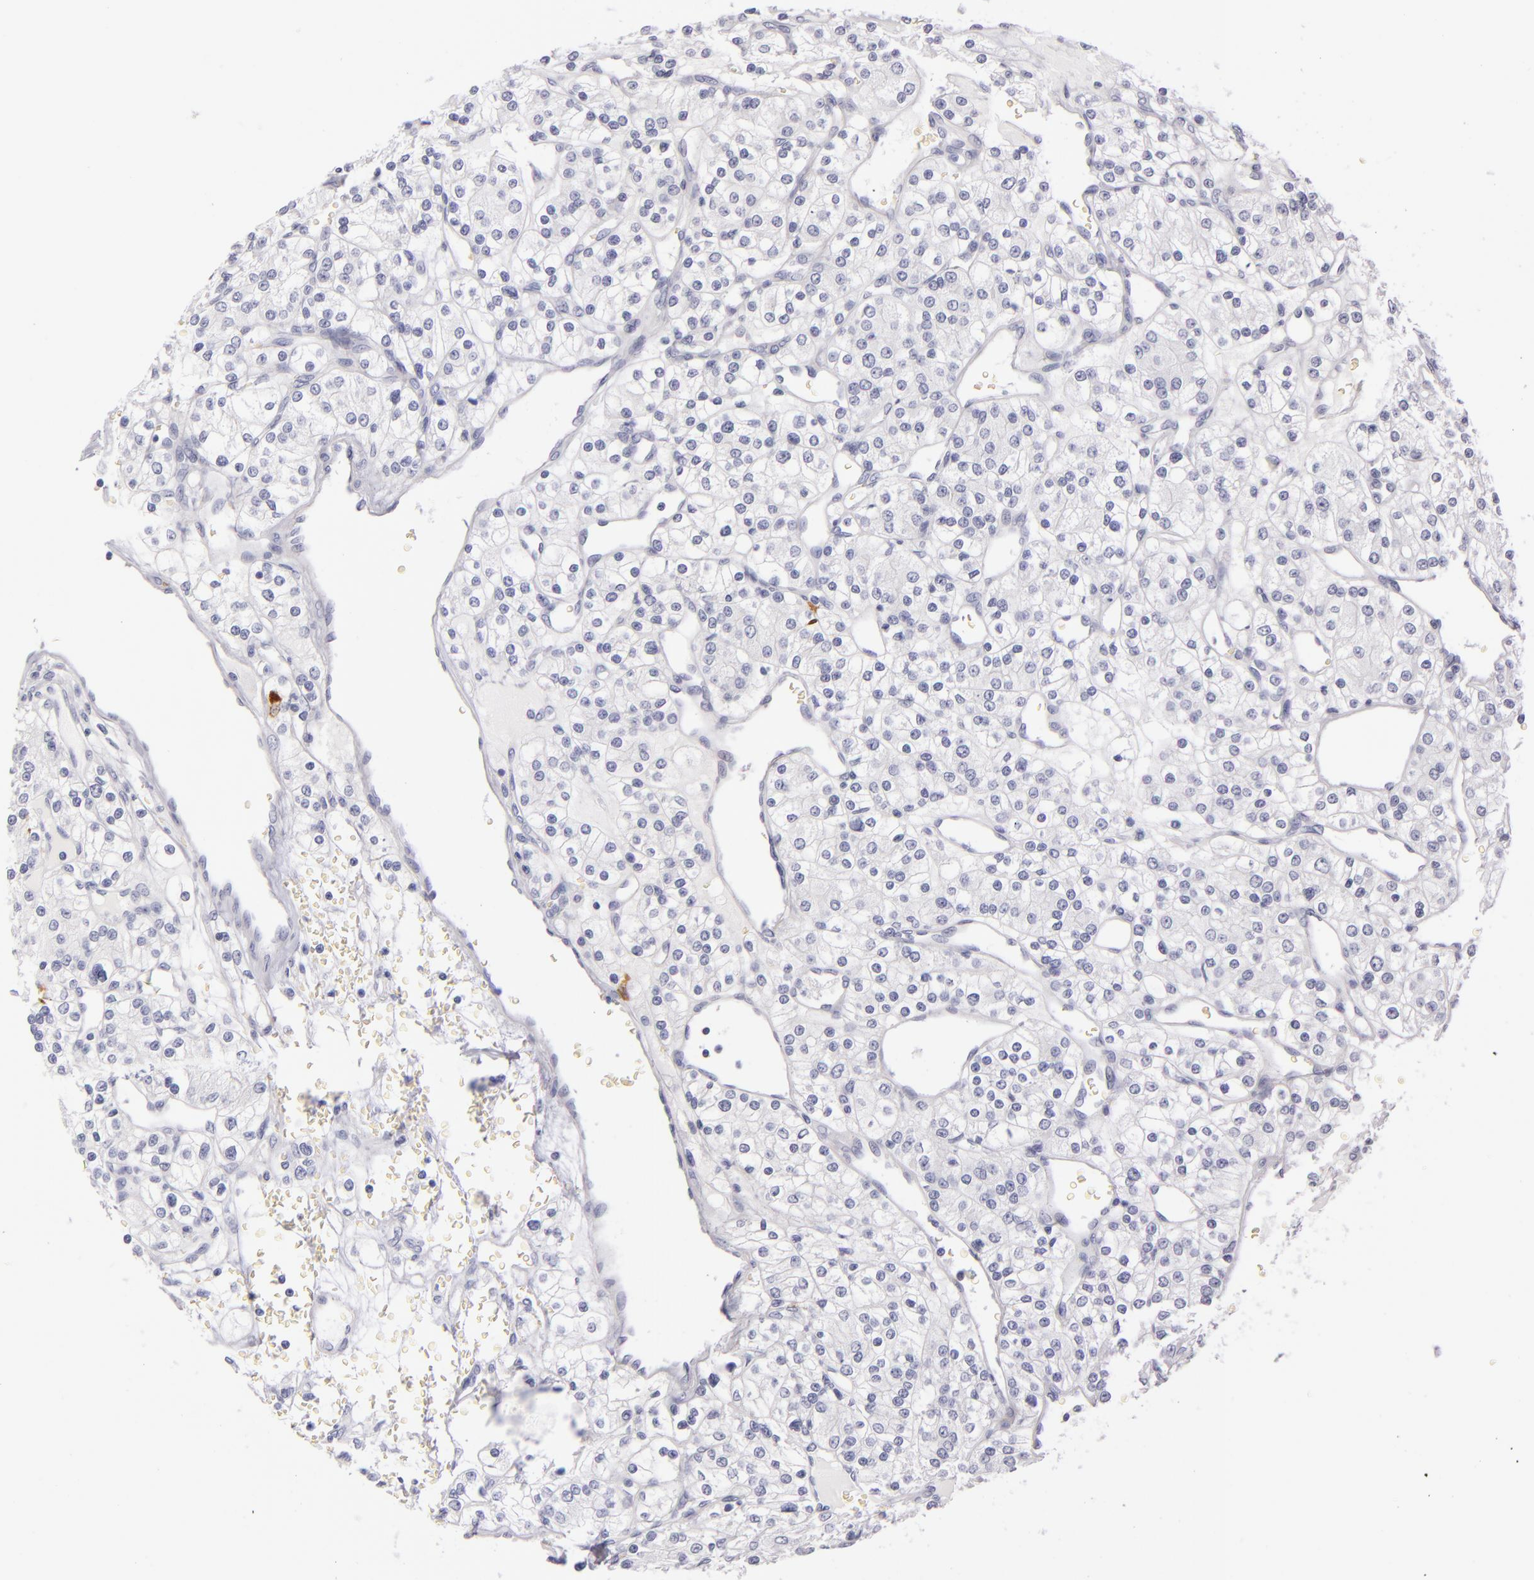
{"staining": {"intensity": "negative", "quantity": "none", "location": "none"}, "tissue": "renal cancer", "cell_type": "Tumor cells", "image_type": "cancer", "snomed": [{"axis": "morphology", "description": "Adenocarcinoma, NOS"}, {"axis": "topography", "description": "Kidney"}], "caption": "DAB (3,3'-diaminobenzidine) immunohistochemical staining of human renal cancer (adenocarcinoma) shows no significant positivity in tumor cells.", "gene": "CD207", "patient": {"sex": "female", "age": 62}}